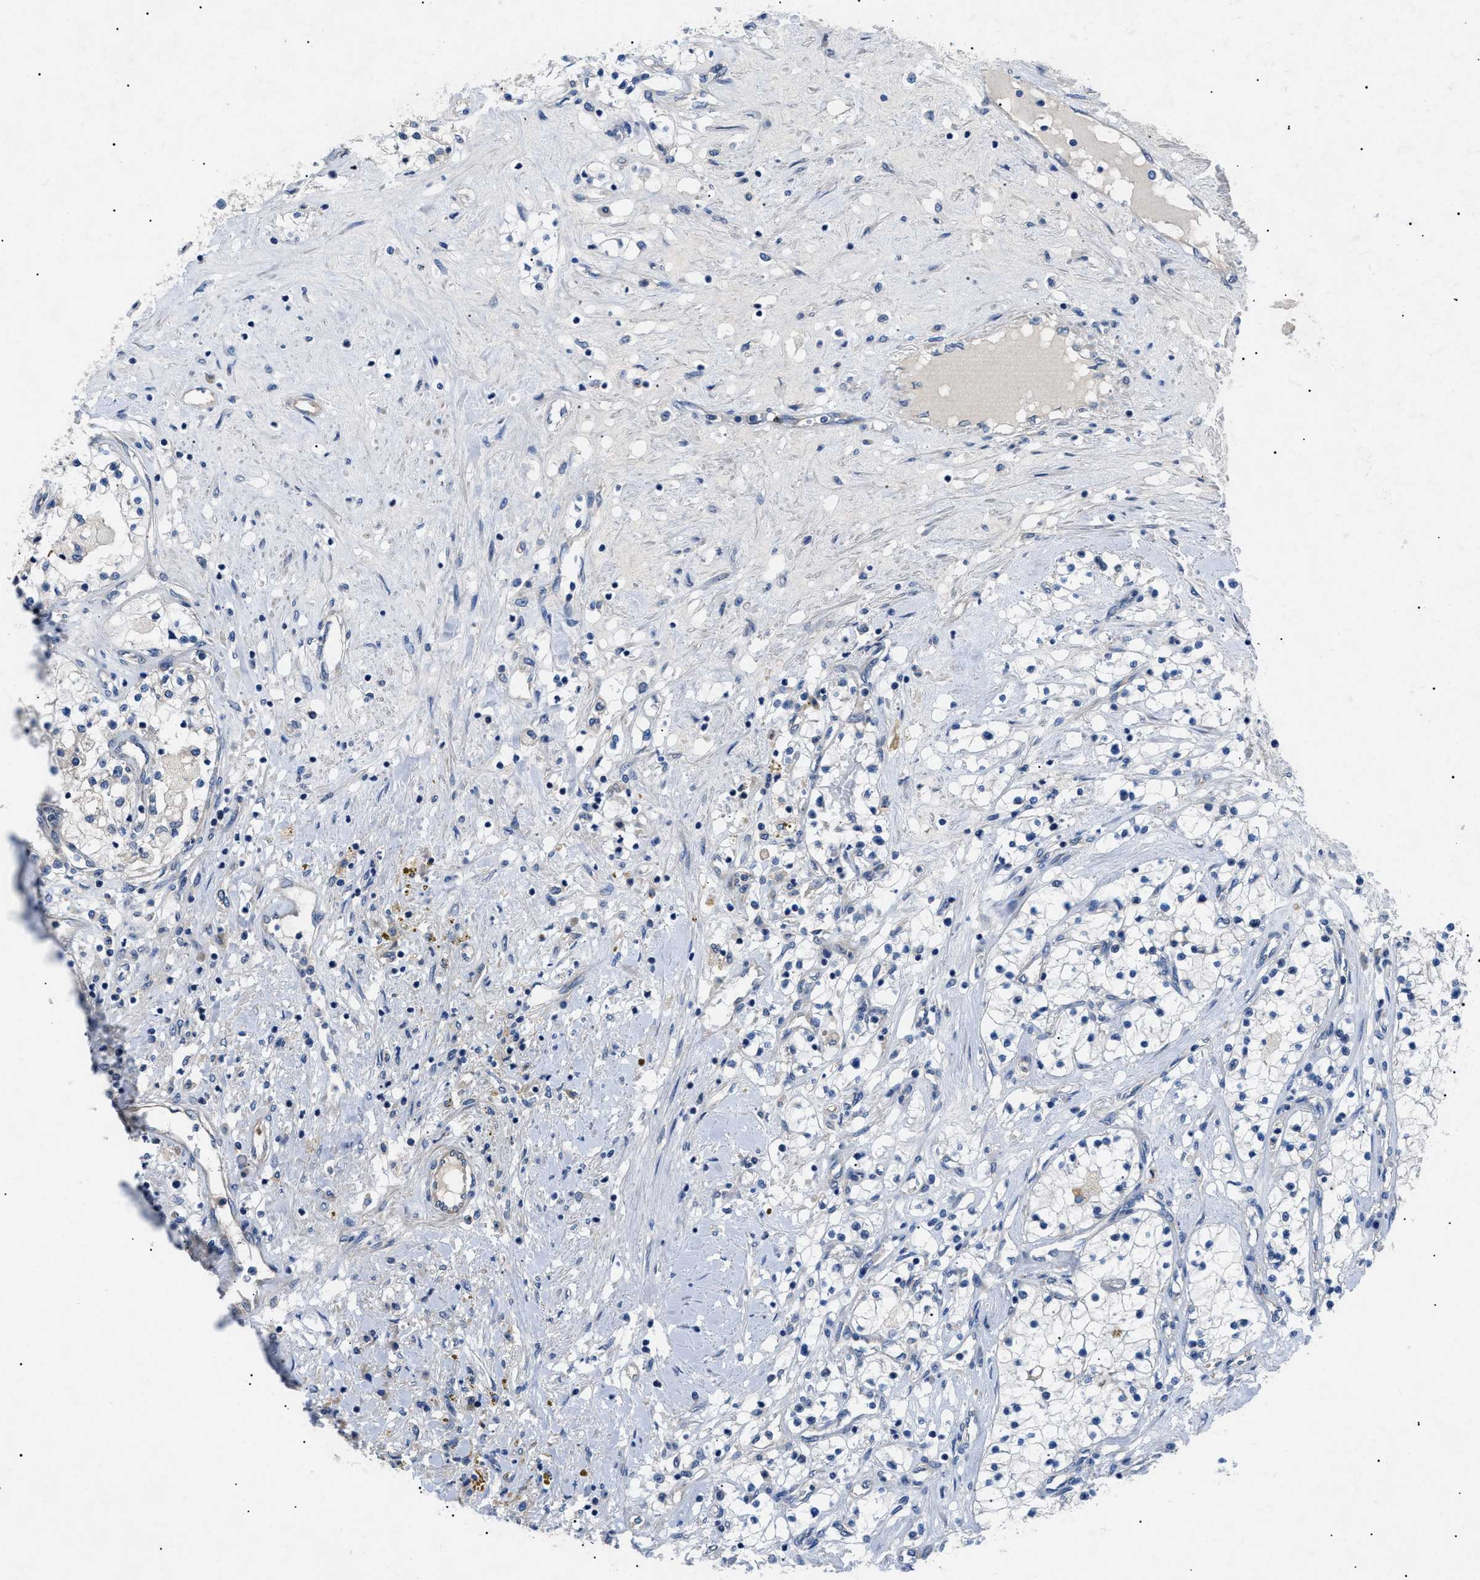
{"staining": {"intensity": "negative", "quantity": "none", "location": "none"}, "tissue": "renal cancer", "cell_type": "Tumor cells", "image_type": "cancer", "snomed": [{"axis": "morphology", "description": "Adenocarcinoma, NOS"}, {"axis": "topography", "description": "Kidney"}], "caption": "Immunohistochemistry histopathology image of neoplastic tissue: renal adenocarcinoma stained with DAB (3,3'-diaminobenzidine) demonstrates no significant protein positivity in tumor cells.", "gene": "RIPK1", "patient": {"sex": "male", "age": 68}}